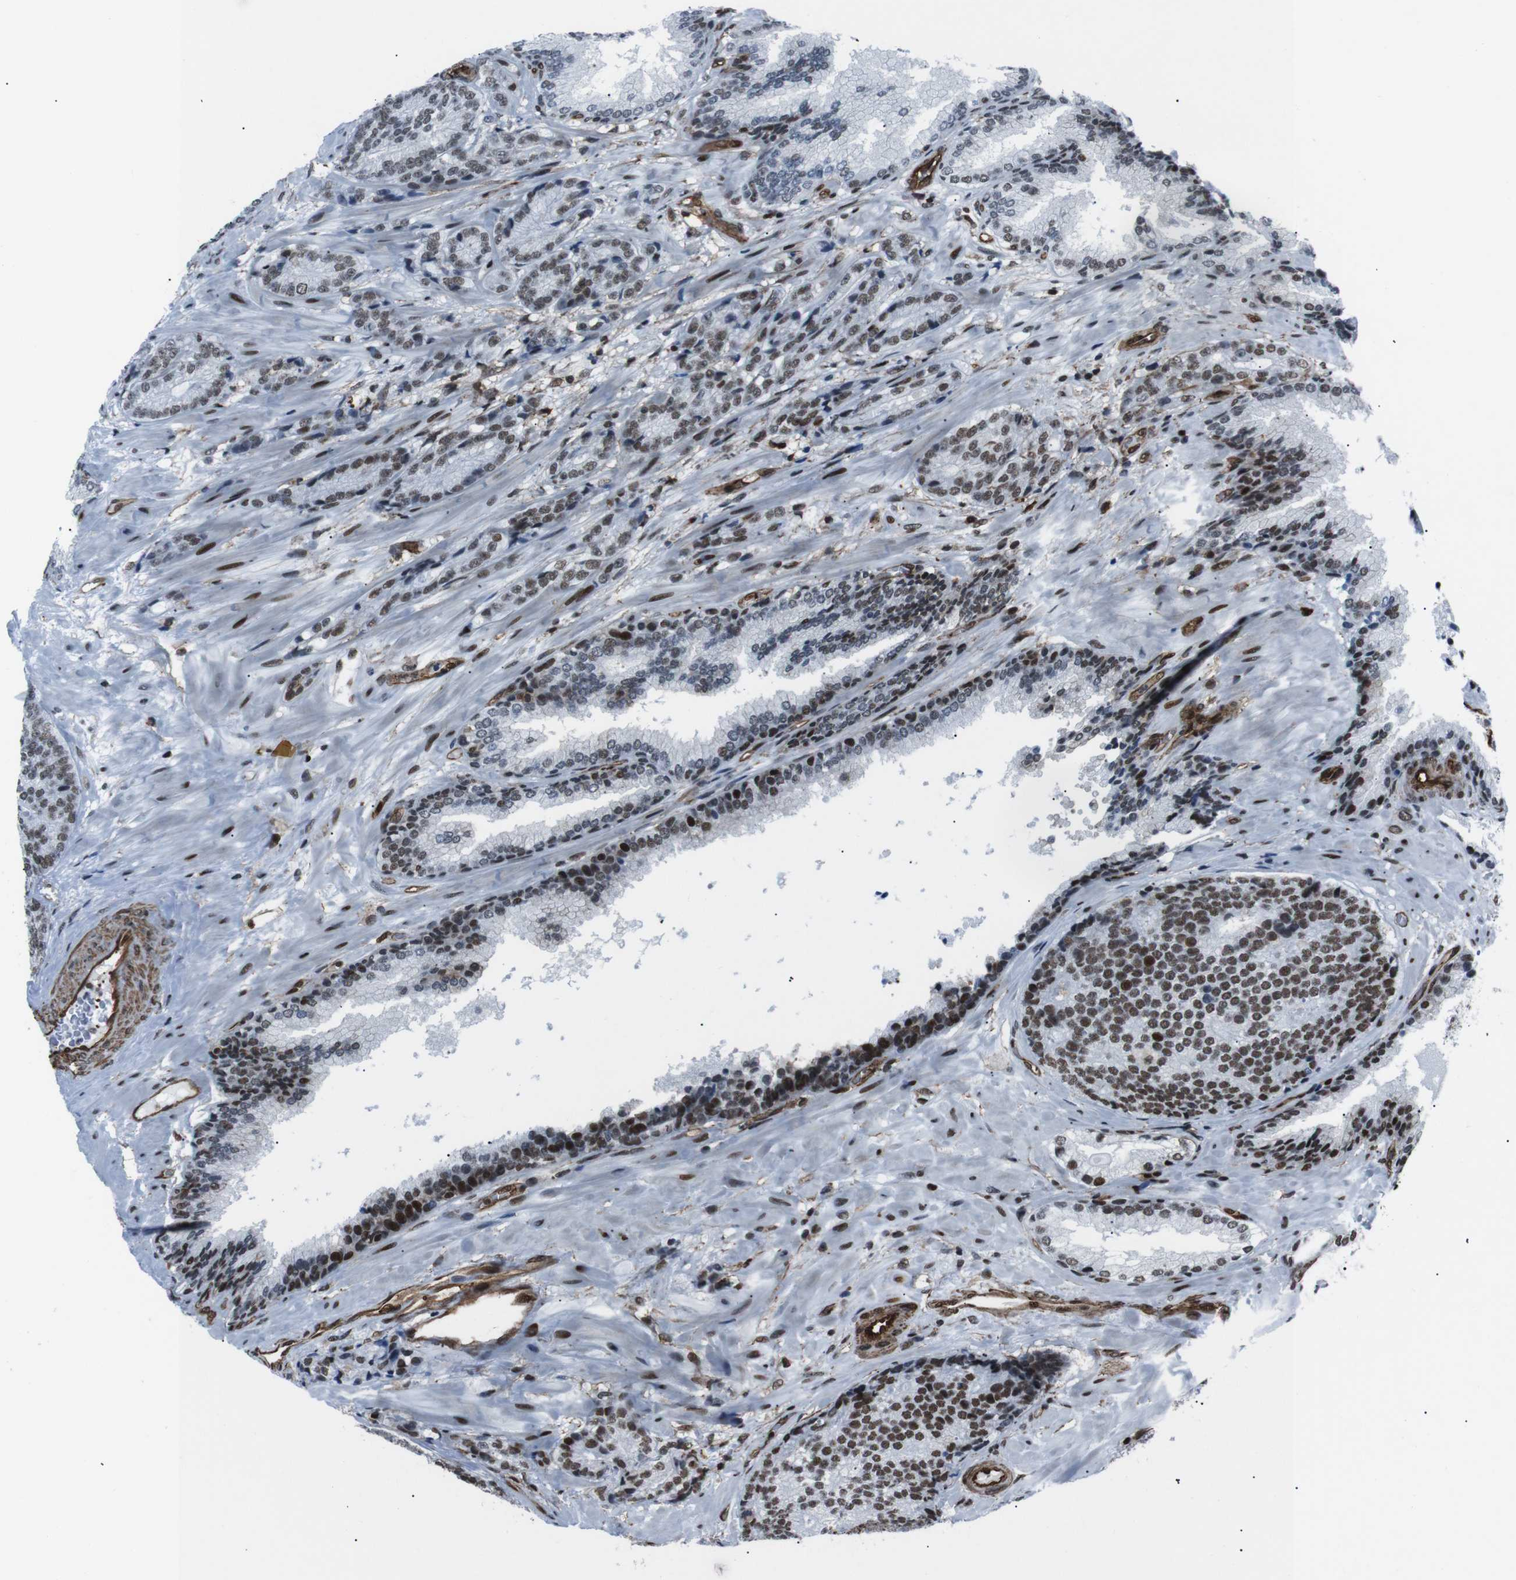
{"staining": {"intensity": "moderate", "quantity": ">75%", "location": "cytoplasmic/membranous,nuclear"}, "tissue": "prostate cancer", "cell_type": "Tumor cells", "image_type": "cancer", "snomed": [{"axis": "morphology", "description": "Adenocarcinoma, High grade"}, {"axis": "topography", "description": "Prostate"}], "caption": "The micrograph displays staining of prostate cancer (high-grade adenocarcinoma), revealing moderate cytoplasmic/membranous and nuclear protein staining (brown color) within tumor cells. (DAB (3,3'-diaminobenzidine) = brown stain, brightfield microscopy at high magnification).", "gene": "HNRNPU", "patient": {"sex": "male", "age": 61}}